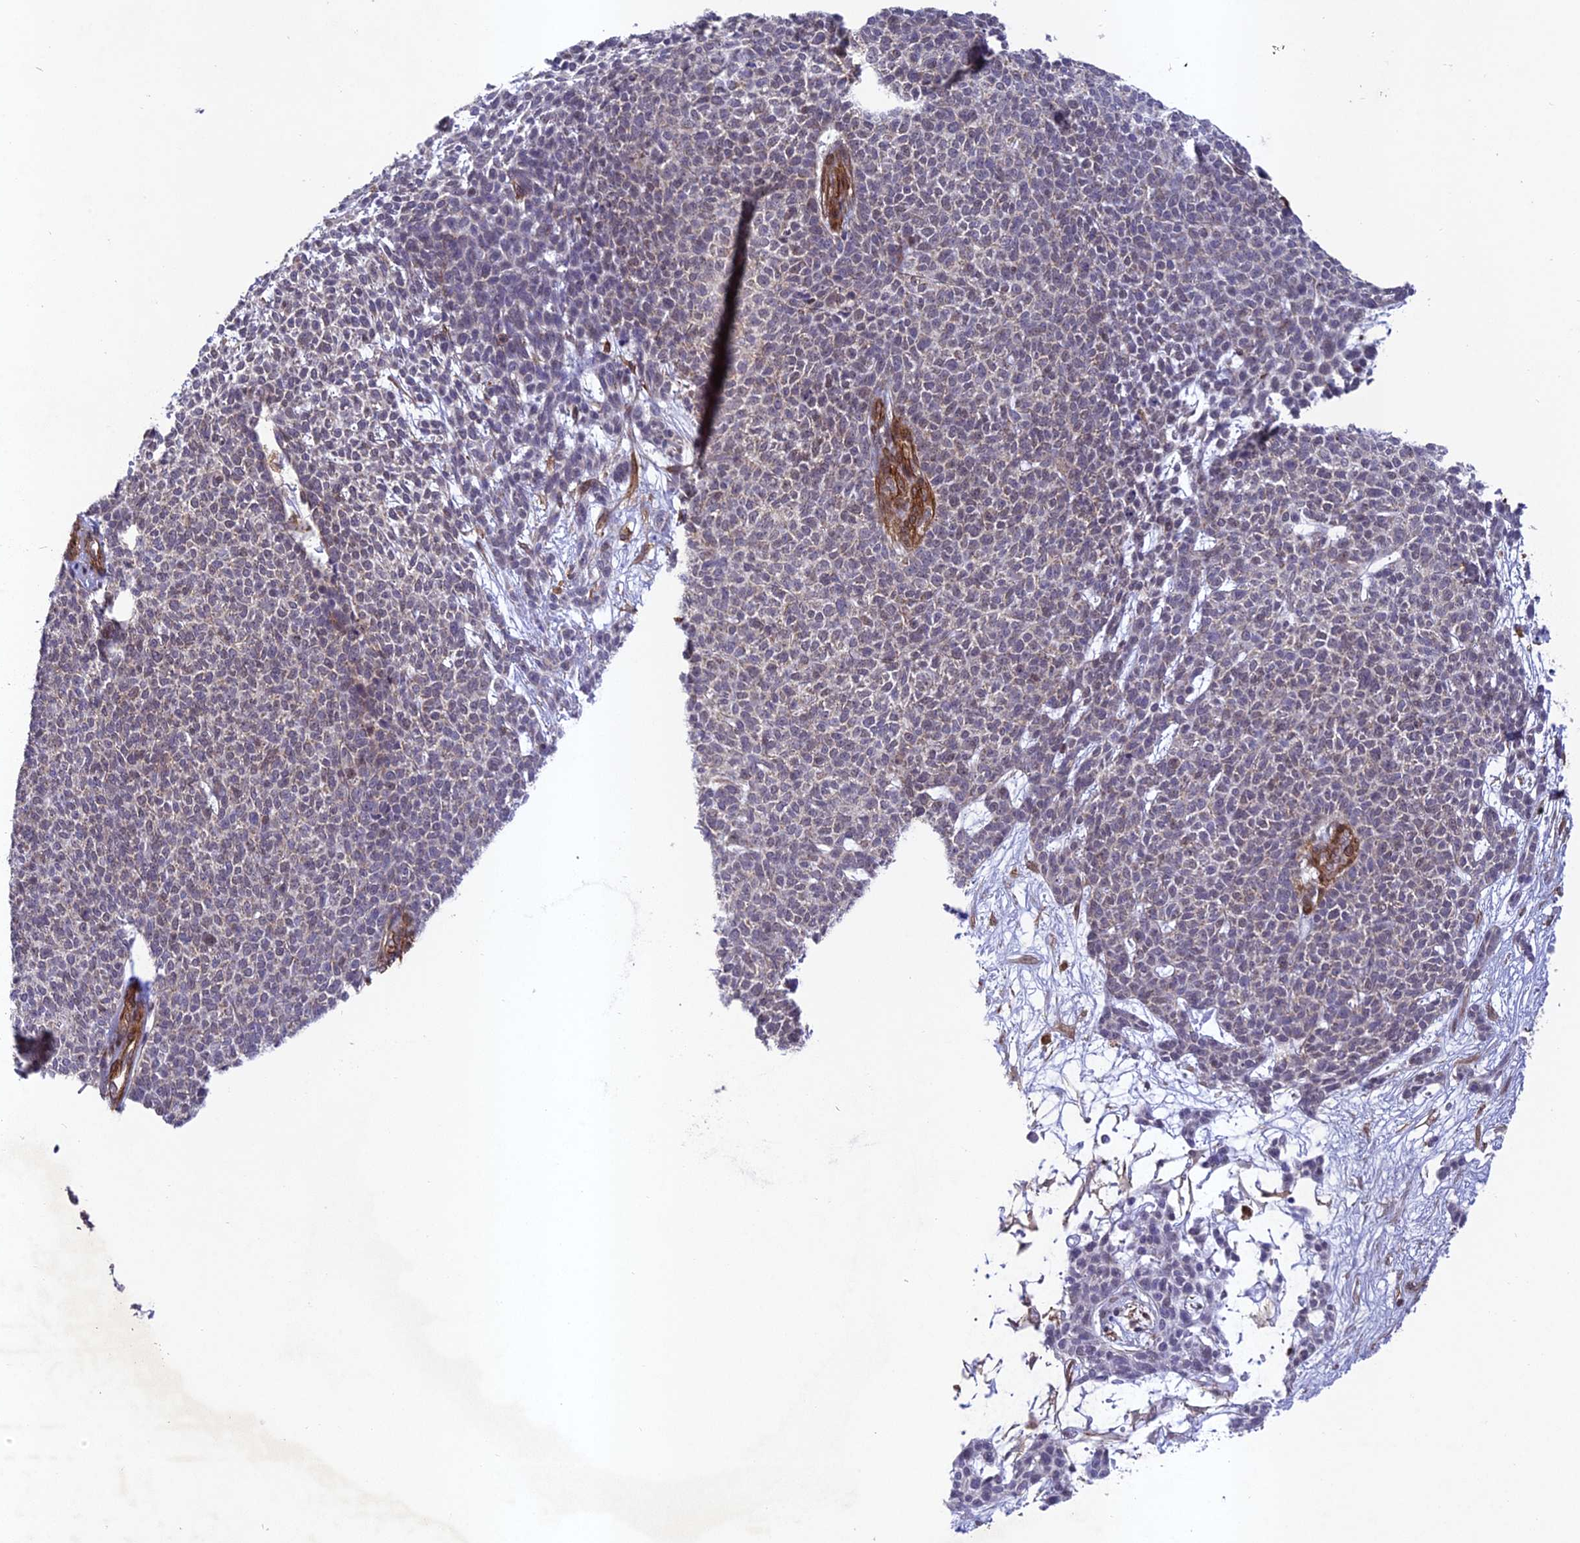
{"staining": {"intensity": "negative", "quantity": "none", "location": "none"}, "tissue": "skin cancer", "cell_type": "Tumor cells", "image_type": "cancer", "snomed": [{"axis": "morphology", "description": "Basal cell carcinoma"}, {"axis": "topography", "description": "Skin"}], "caption": "DAB (3,3'-diaminobenzidine) immunohistochemical staining of human basal cell carcinoma (skin) shows no significant positivity in tumor cells.", "gene": "TNS1", "patient": {"sex": "female", "age": 84}}